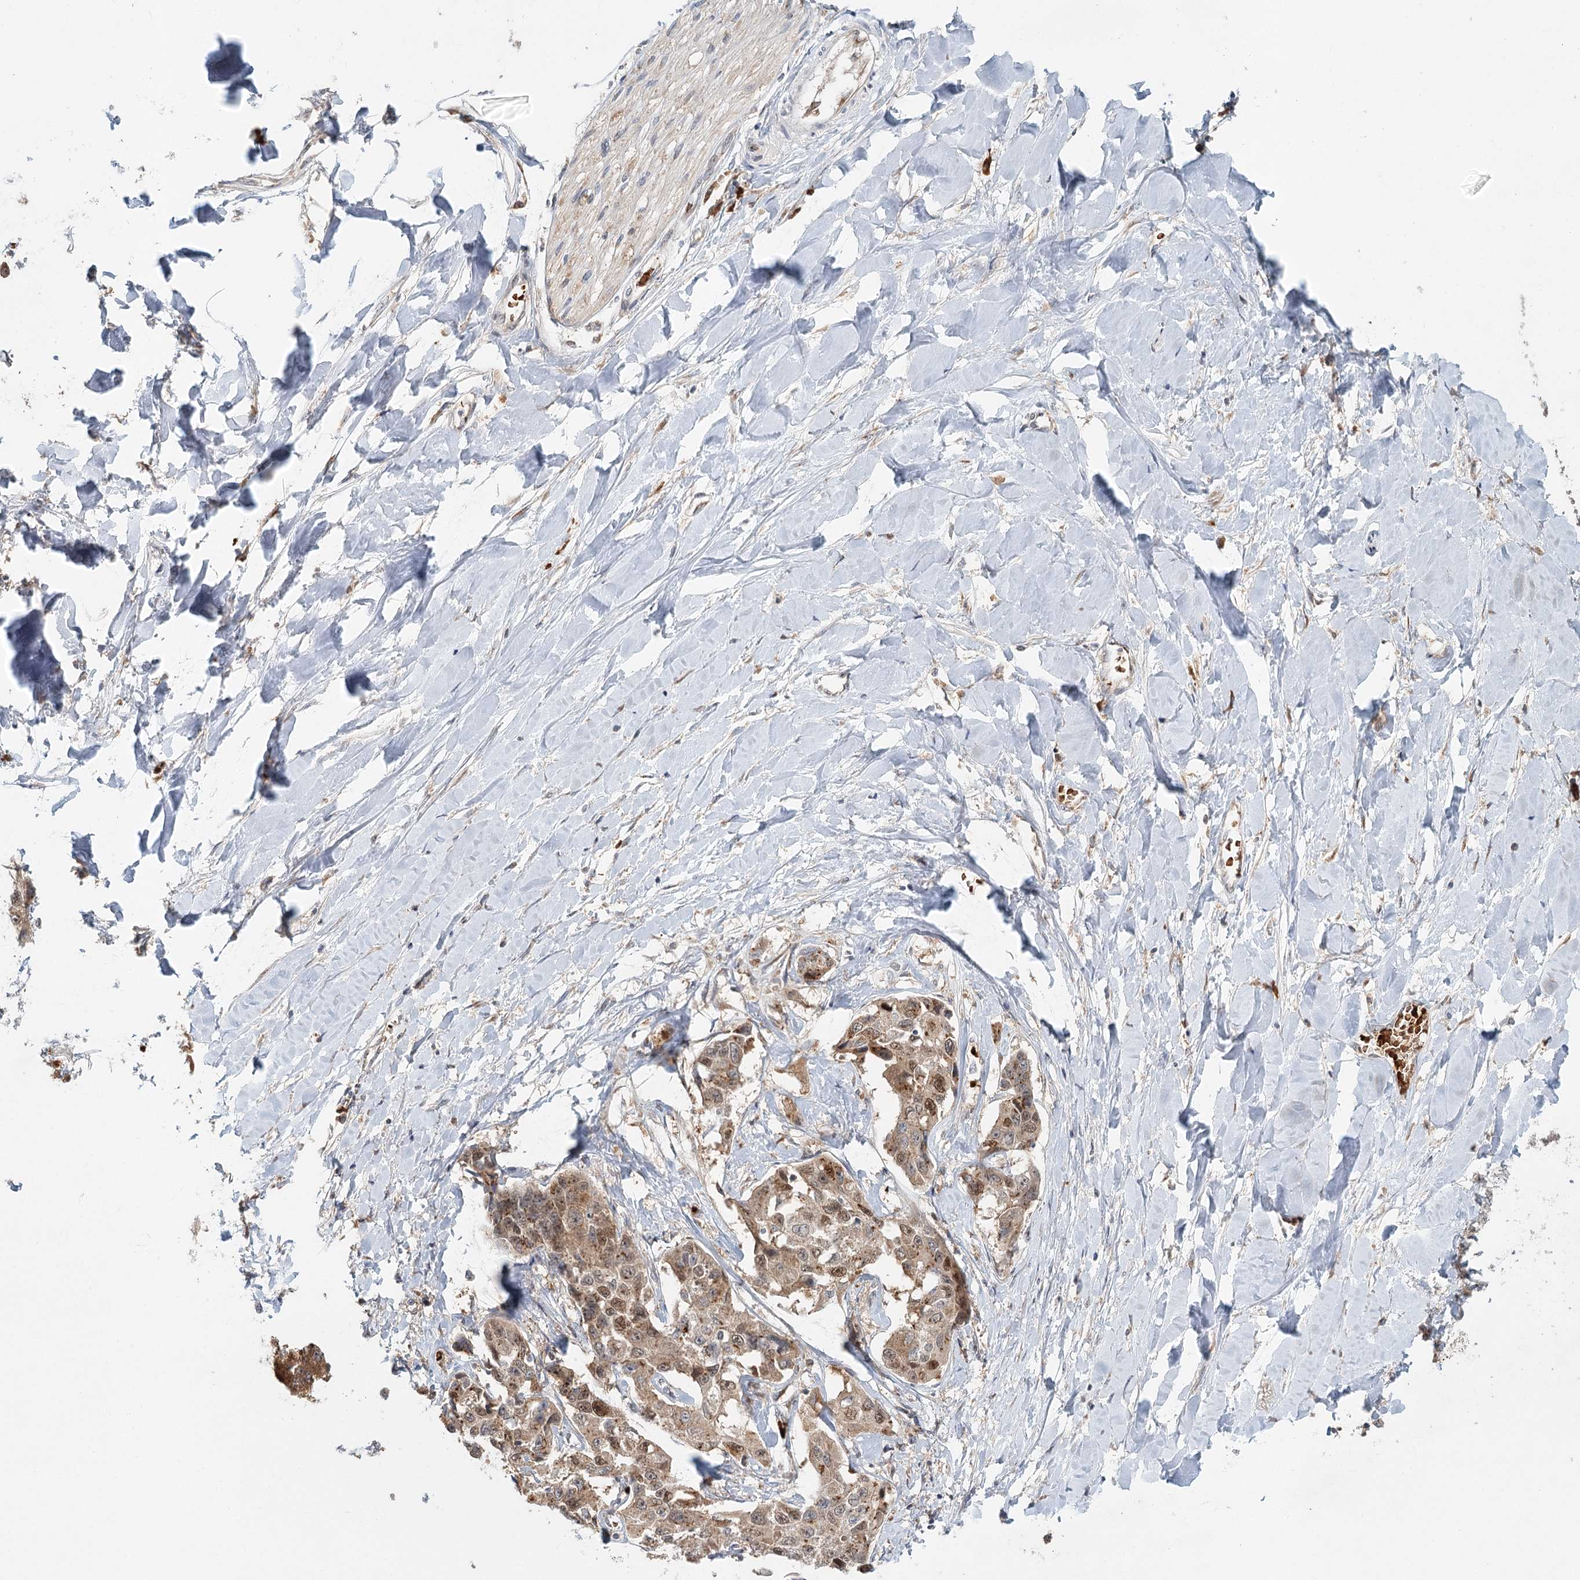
{"staining": {"intensity": "weak", "quantity": ">75%", "location": "cytoplasmic/membranous,nuclear"}, "tissue": "liver cancer", "cell_type": "Tumor cells", "image_type": "cancer", "snomed": [{"axis": "morphology", "description": "Cholangiocarcinoma"}, {"axis": "topography", "description": "Liver"}], "caption": "Liver cancer stained with immunohistochemistry (IHC) shows weak cytoplasmic/membranous and nuclear staining in about >75% of tumor cells. (DAB IHC, brown staining for protein, blue staining for nuclei).", "gene": "ADK", "patient": {"sex": "male", "age": 59}}